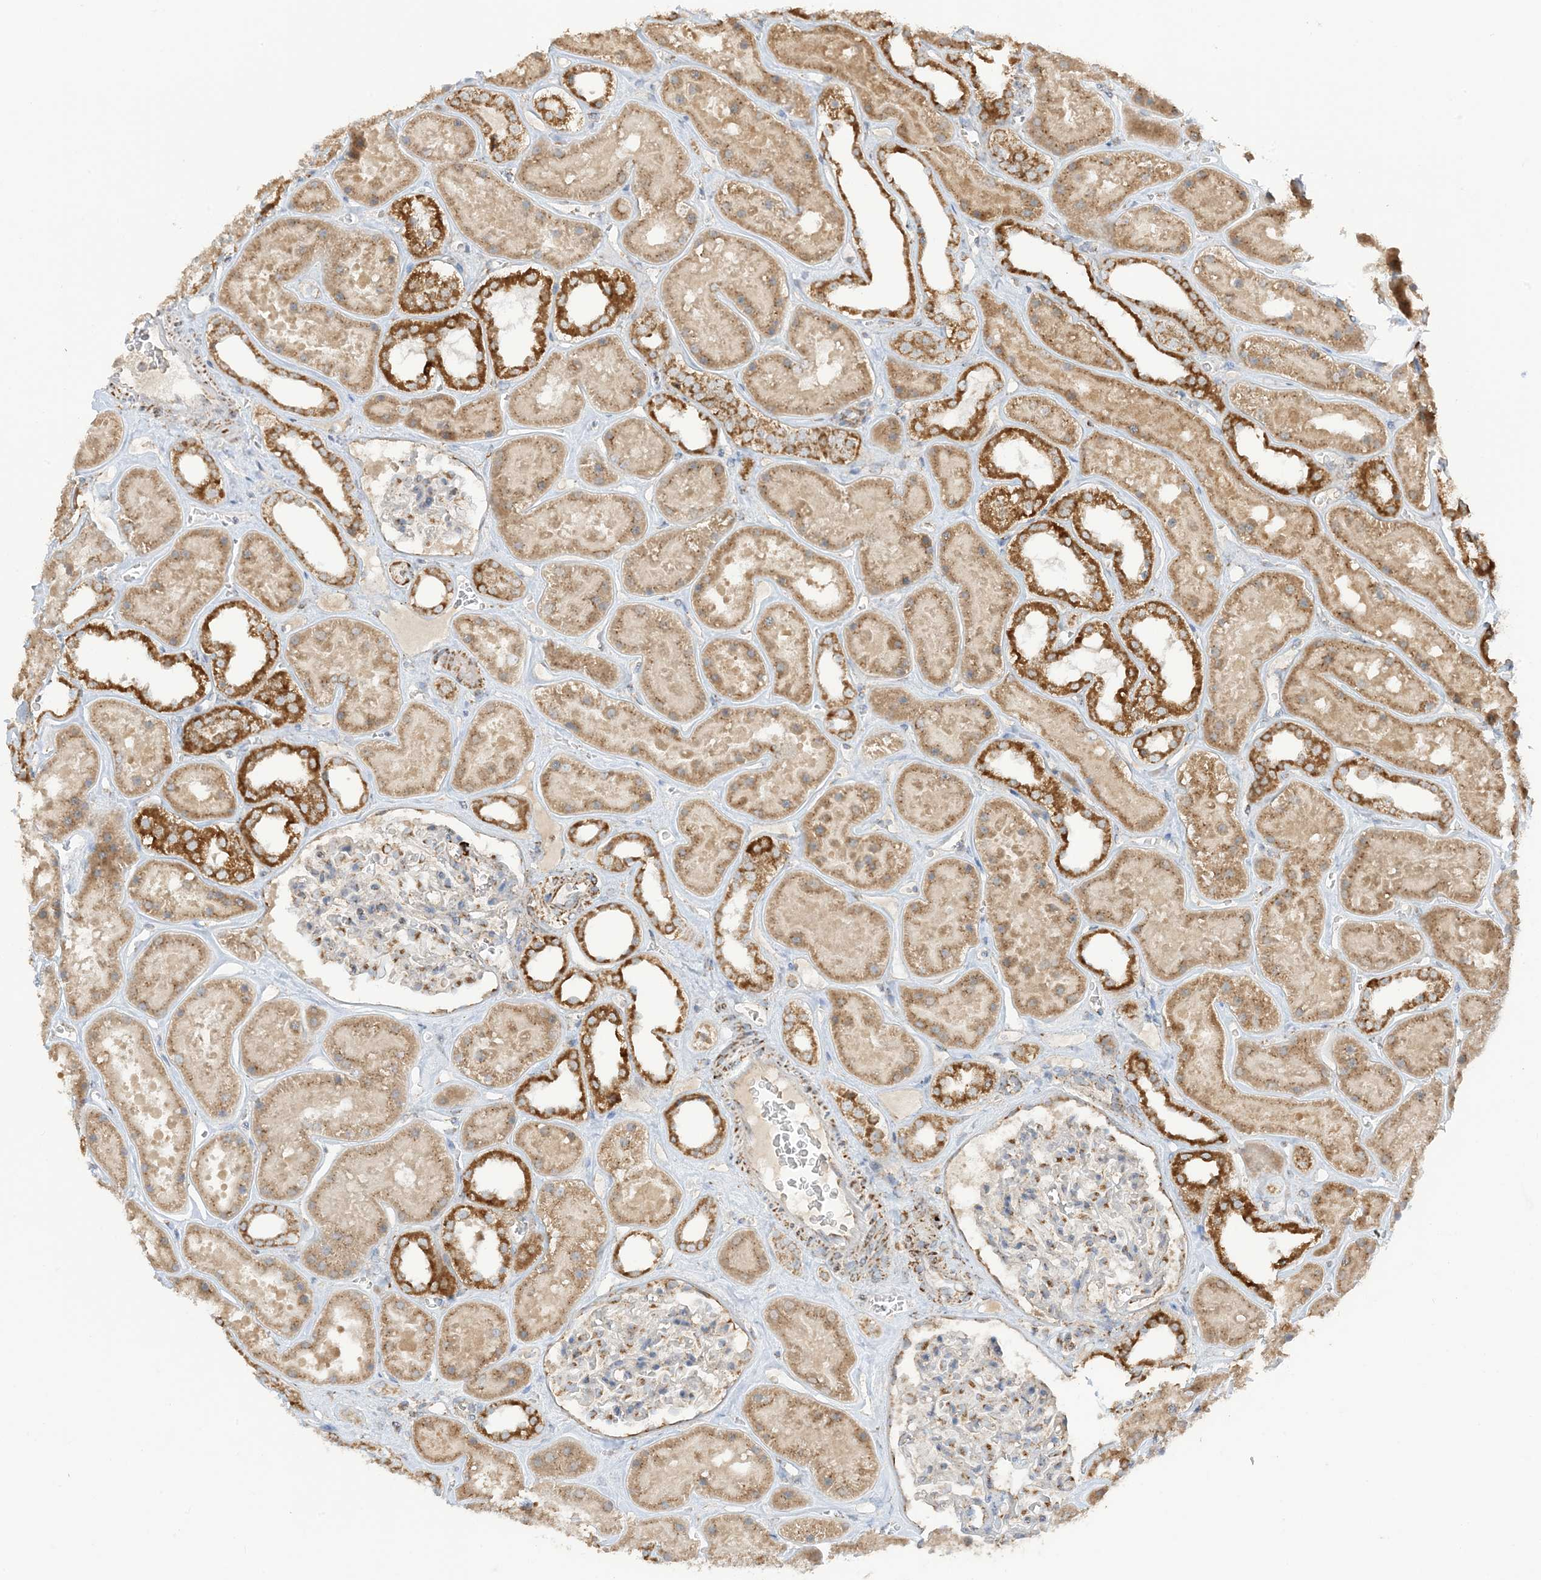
{"staining": {"intensity": "moderate", "quantity": "25%-75%", "location": "cytoplasmic/membranous"}, "tissue": "kidney", "cell_type": "Cells in glomeruli", "image_type": "normal", "snomed": [{"axis": "morphology", "description": "Normal tissue, NOS"}, {"axis": "topography", "description": "Kidney"}], "caption": "Immunohistochemistry (IHC) photomicrograph of normal kidney: human kidney stained using immunohistochemistry (IHC) shows medium levels of moderate protein expression localized specifically in the cytoplasmic/membranous of cells in glomeruli, appearing as a cytoplasmic/membranous brown color.", "gene": "SLC25A12", "patient": {"sex": "female", "age": 41}}